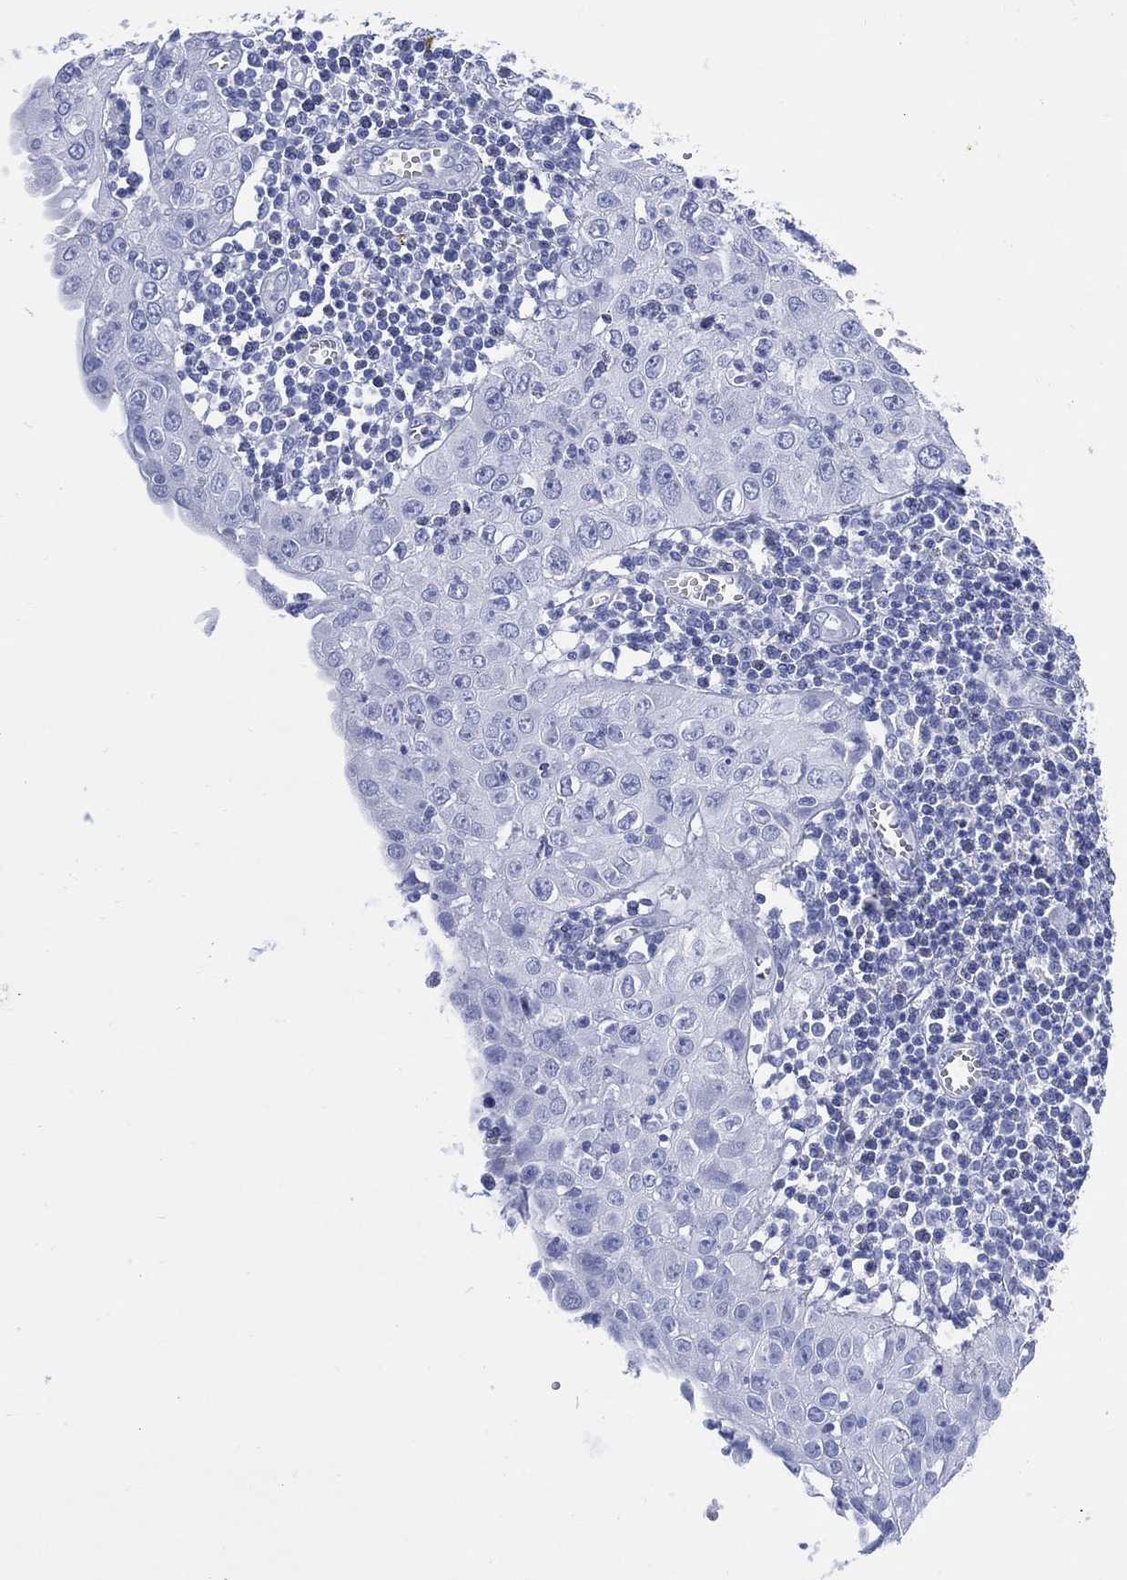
{"staining": {"intensity": "negative", "quantity": "none", "location": "none"}, "tissue": "cervical cancer", "cell_type": "Tumor cells", "image_type": "cancer", "snomed": [{"axis": "morphology", "description": "Squamous cell carcinoma, NOS"}, {"axis": "topography", "description": "Cervix"}], "caption": "Immunohistochemistry micrograph of neoplastic tissue: squamous cell carcinoma (cervical) stained with DAB (3,3'-diaminobenzidine) reveals no significant protein positivity in tumor cells. (Immunohistochemistry, brightfield microscopy, high magnification).", "gene": "LRRD1", "patient": {"sex": "female", "age": 24}}